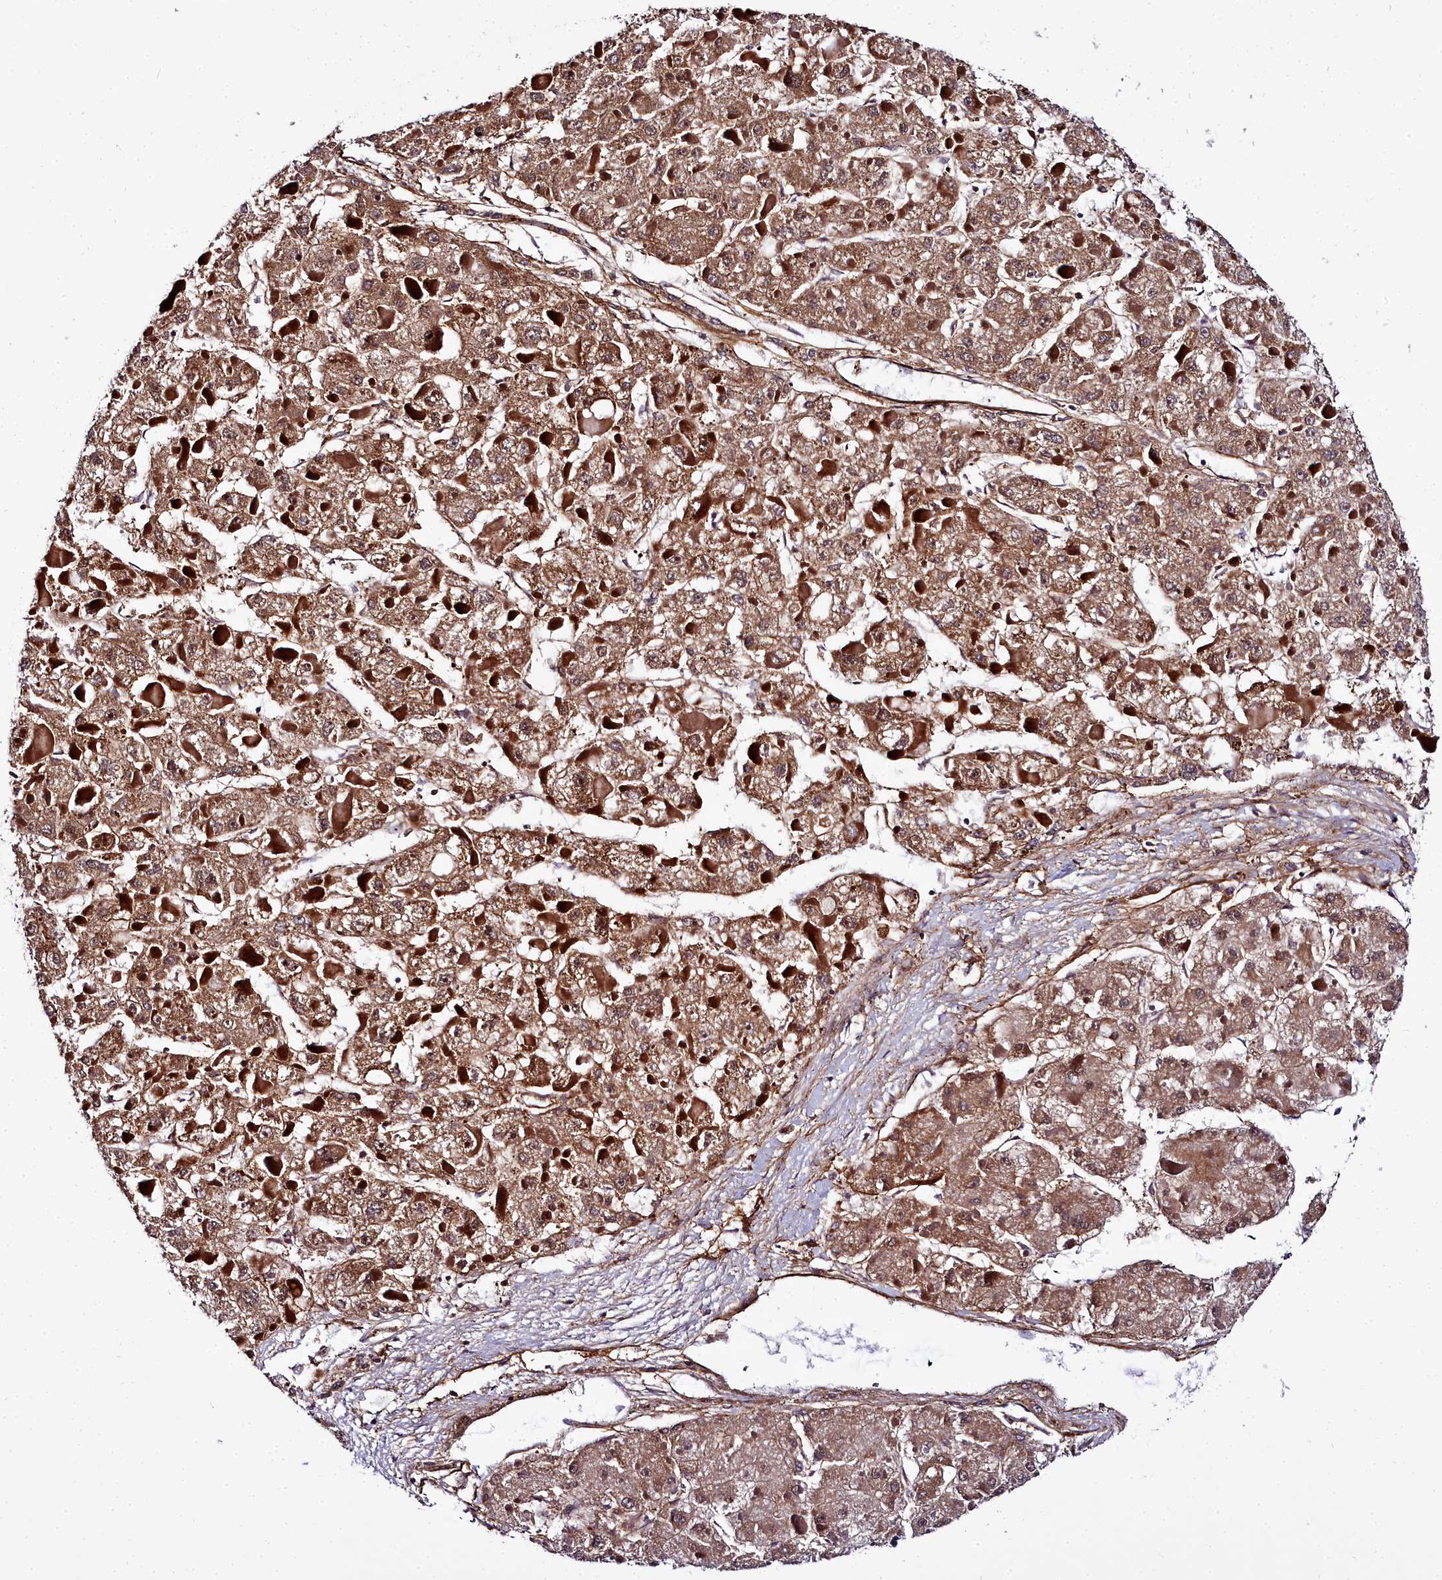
{"staining": {"intensity": "moderate", "quantity": ">75%", "location": "cytoplasmic/membranous"}, "tissue": "liver cancer", "cell_type": "Tumor cells", "image_type": "cancer", "snomed": [{"axis": "morphology", "description": "Carcinoma, Hepatocellular, NOS"}, {"axis": "topography", "description": "Liver"}], "caption": "The immunohistochemical stain labels moderate cytoplasmic/membranous staining in tumor cells of hepatocellular carcinoma (liver) tissue.", "gene": "MRPS11", "patient": {"sex": "female", "age": 73}}